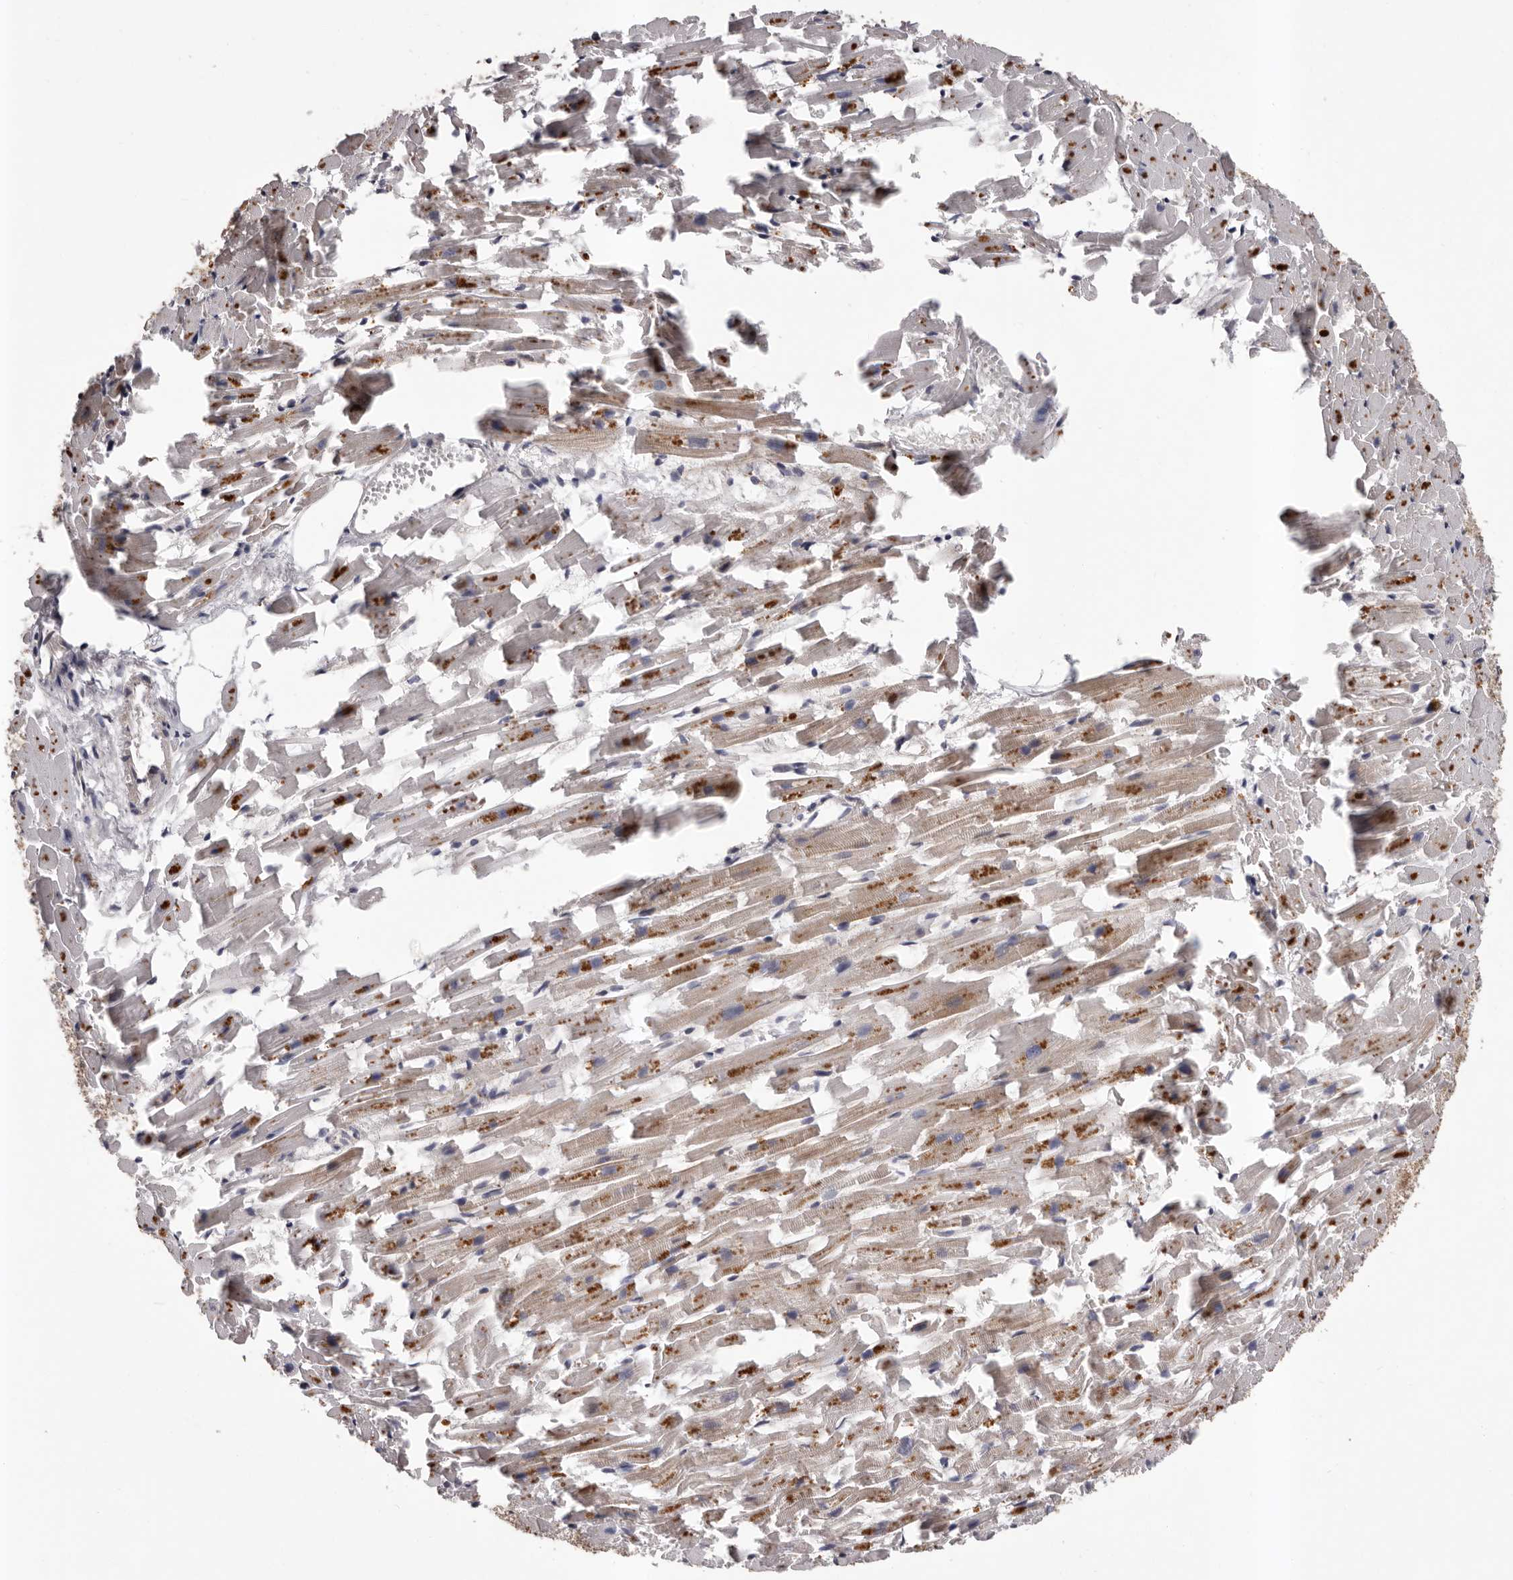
{"staining": {"intensity": "moderate", "quantity": "25%-75%", "location": "cytoplasmic/membranous"}, "tissue": "heart muscle", "cell_type": "Cardiomyocytes", "image_type": "normal", "snomed": [{"axis": "morphology", "description": "Normal tissue, NOS"}, {"axis": "topography", "description": "Heart"}], "caption": "Immunohistochemistry (IHC) staining of benign heart muscle, which reveals medium levels of moderate cytoplasmic/membranous staining in approximately 25%-75% of cardiomyocytes indicating moderate cytoplasmic/membranous protein positivity. The staining was performed using DAB (3,3'-diaminobenzidine) (brown) for protein detection and nuclei were counterstained in hematoxylin (blue).", "gene": "PRKD1", "patient": {"sex": "female", "age": 64}}